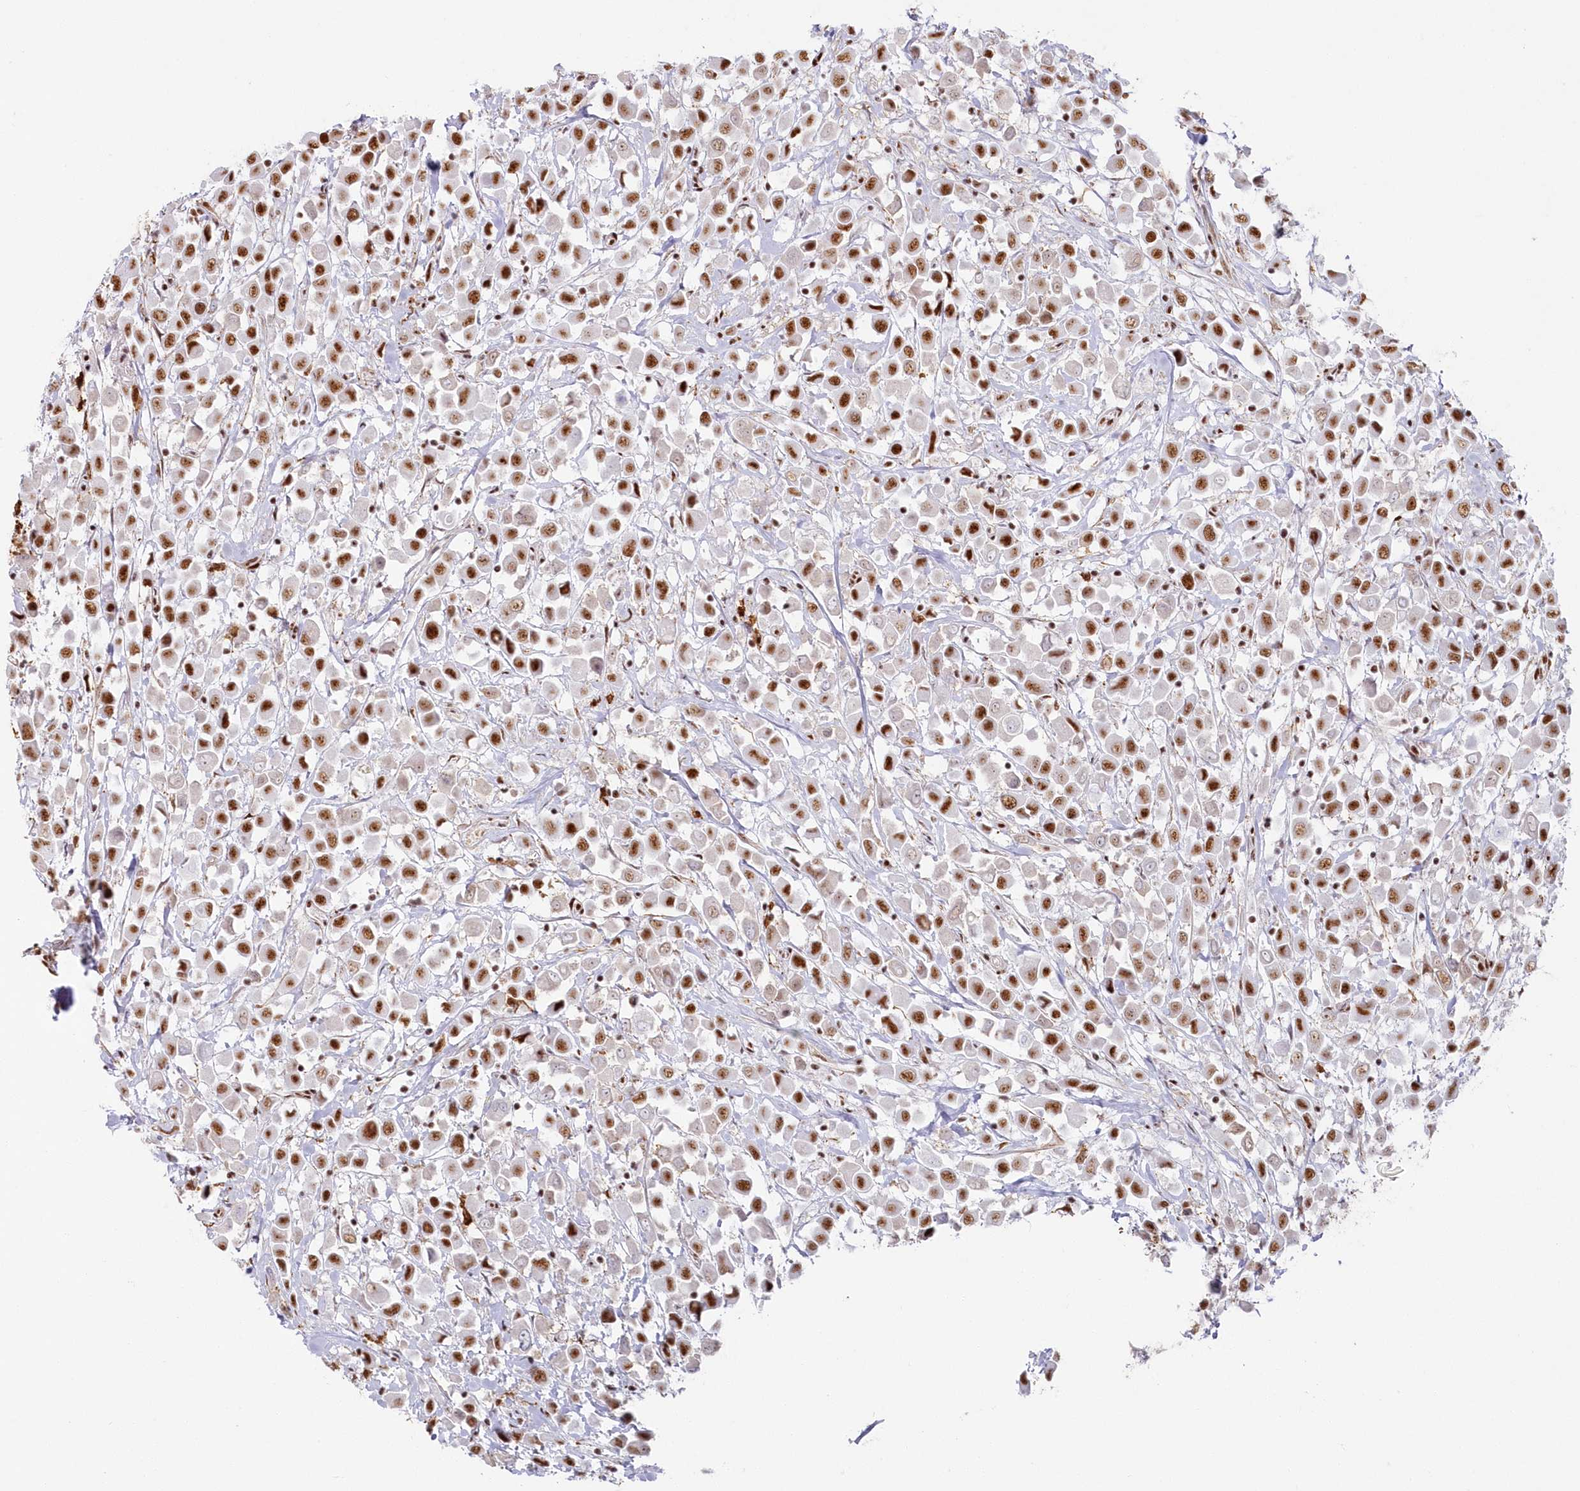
{"staining": {"intensity": "strong", "quantity": ">75%", "location": "nuclear"}, "tissue": "breast cancer", "cell_type": "Tumor cells", "image_type": "cancer", "snomed": [{"axis": "morphology", "description": "Duct carcinoma"}, {"axis": "topography", "description": "Breast"}], "caption": "This image demonstrates IHC staining of breast cancer (invasive ductal carcinoma), with high strong nuclear staining in approximately >75% of tumor cells.", "gene": "DDX46", "patient": {"sex": "female", "age": 61}}